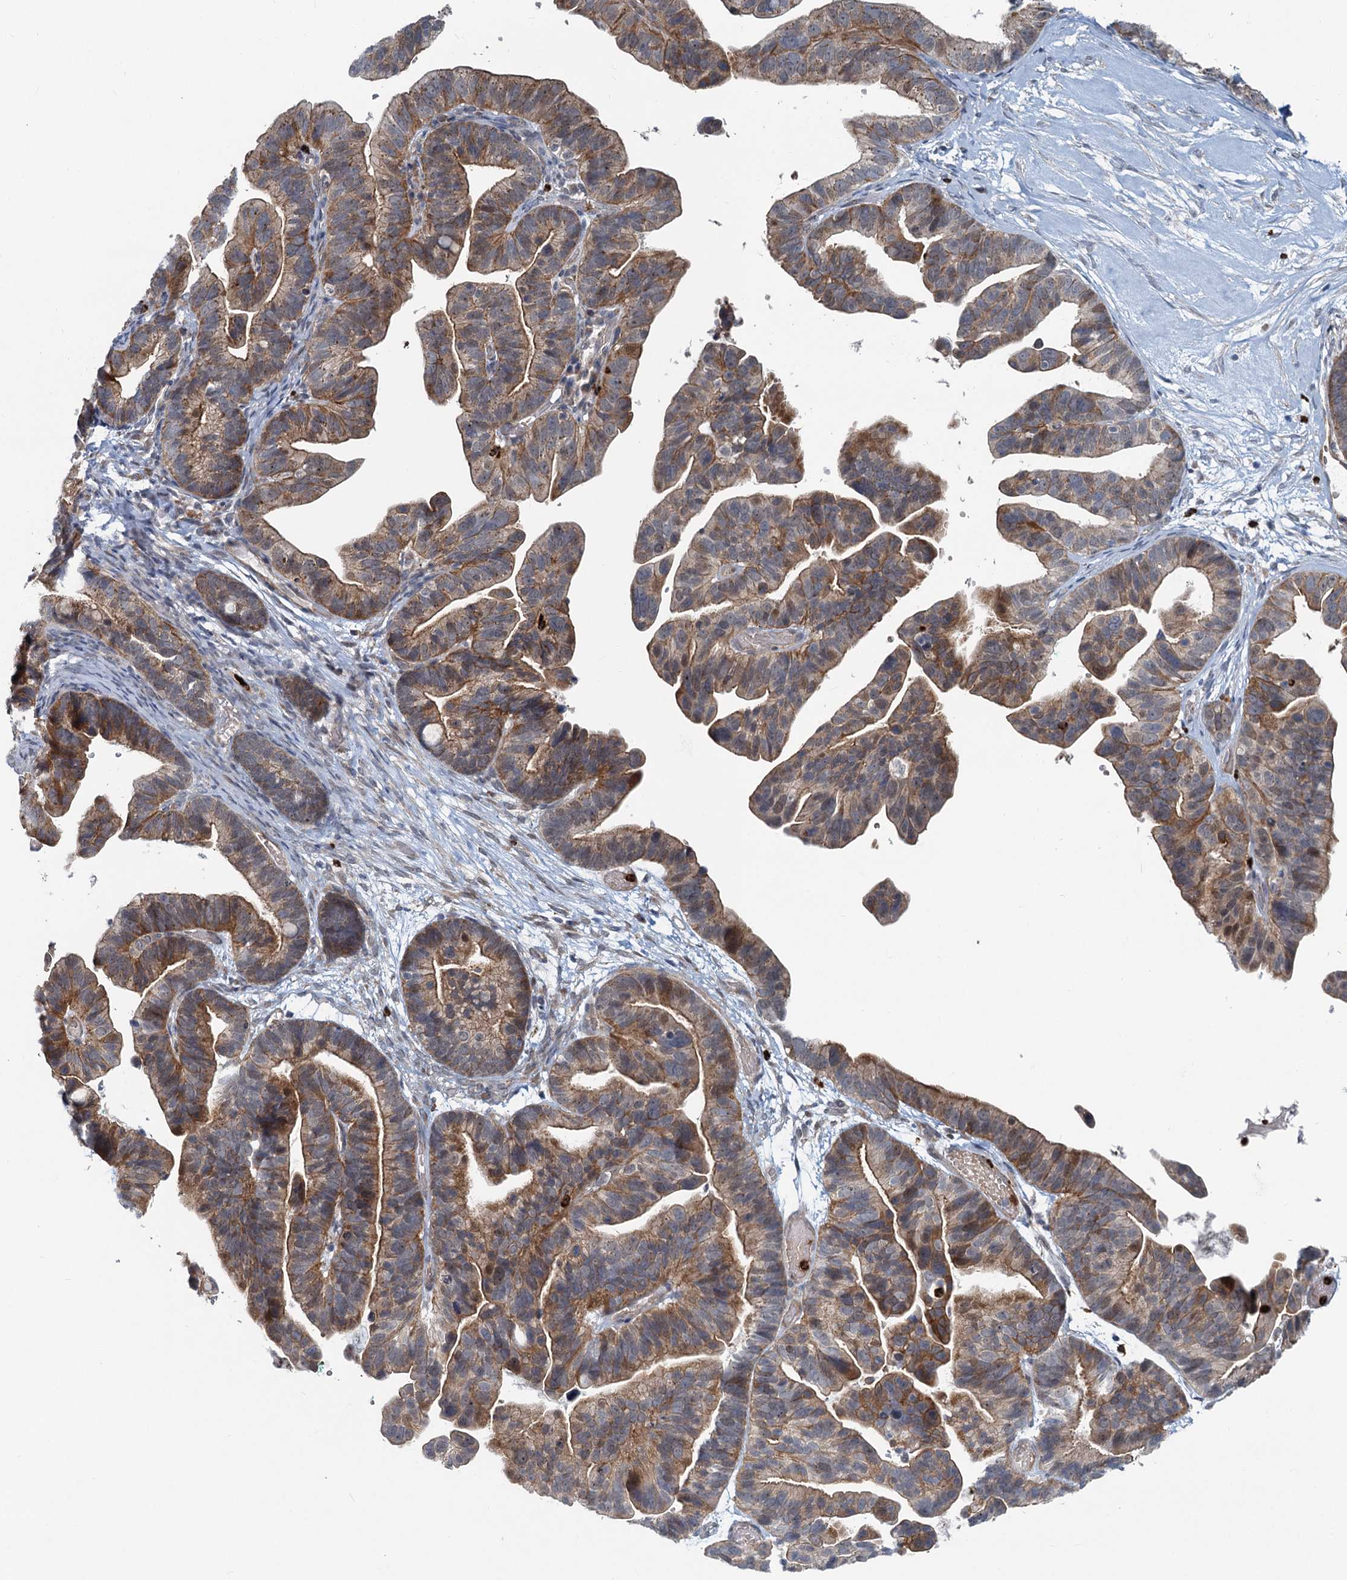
{"staining": {"intensity": "moderate", "quantity": ">75%", "location": "cytoplasmic/membranous"}, "tissue": "ovarian cancer", "cell_type": "Tumor cells", "image_type": "cancer", "snomed": [{"axis": "morphology", "description": "Cystadenocarcinoma, serous, NOS"}, {"axis": "topography", "description": "Ovary"}], "caption": "Protein staining of ovarian cancer (serous cystadenocarcinoma) tissue demonstrates moderate cytoplasmic/membranous positivity in about >75% of tumor cells.", "gene": "ADCY2", "patient": {"sex": "female", "age": 56}}